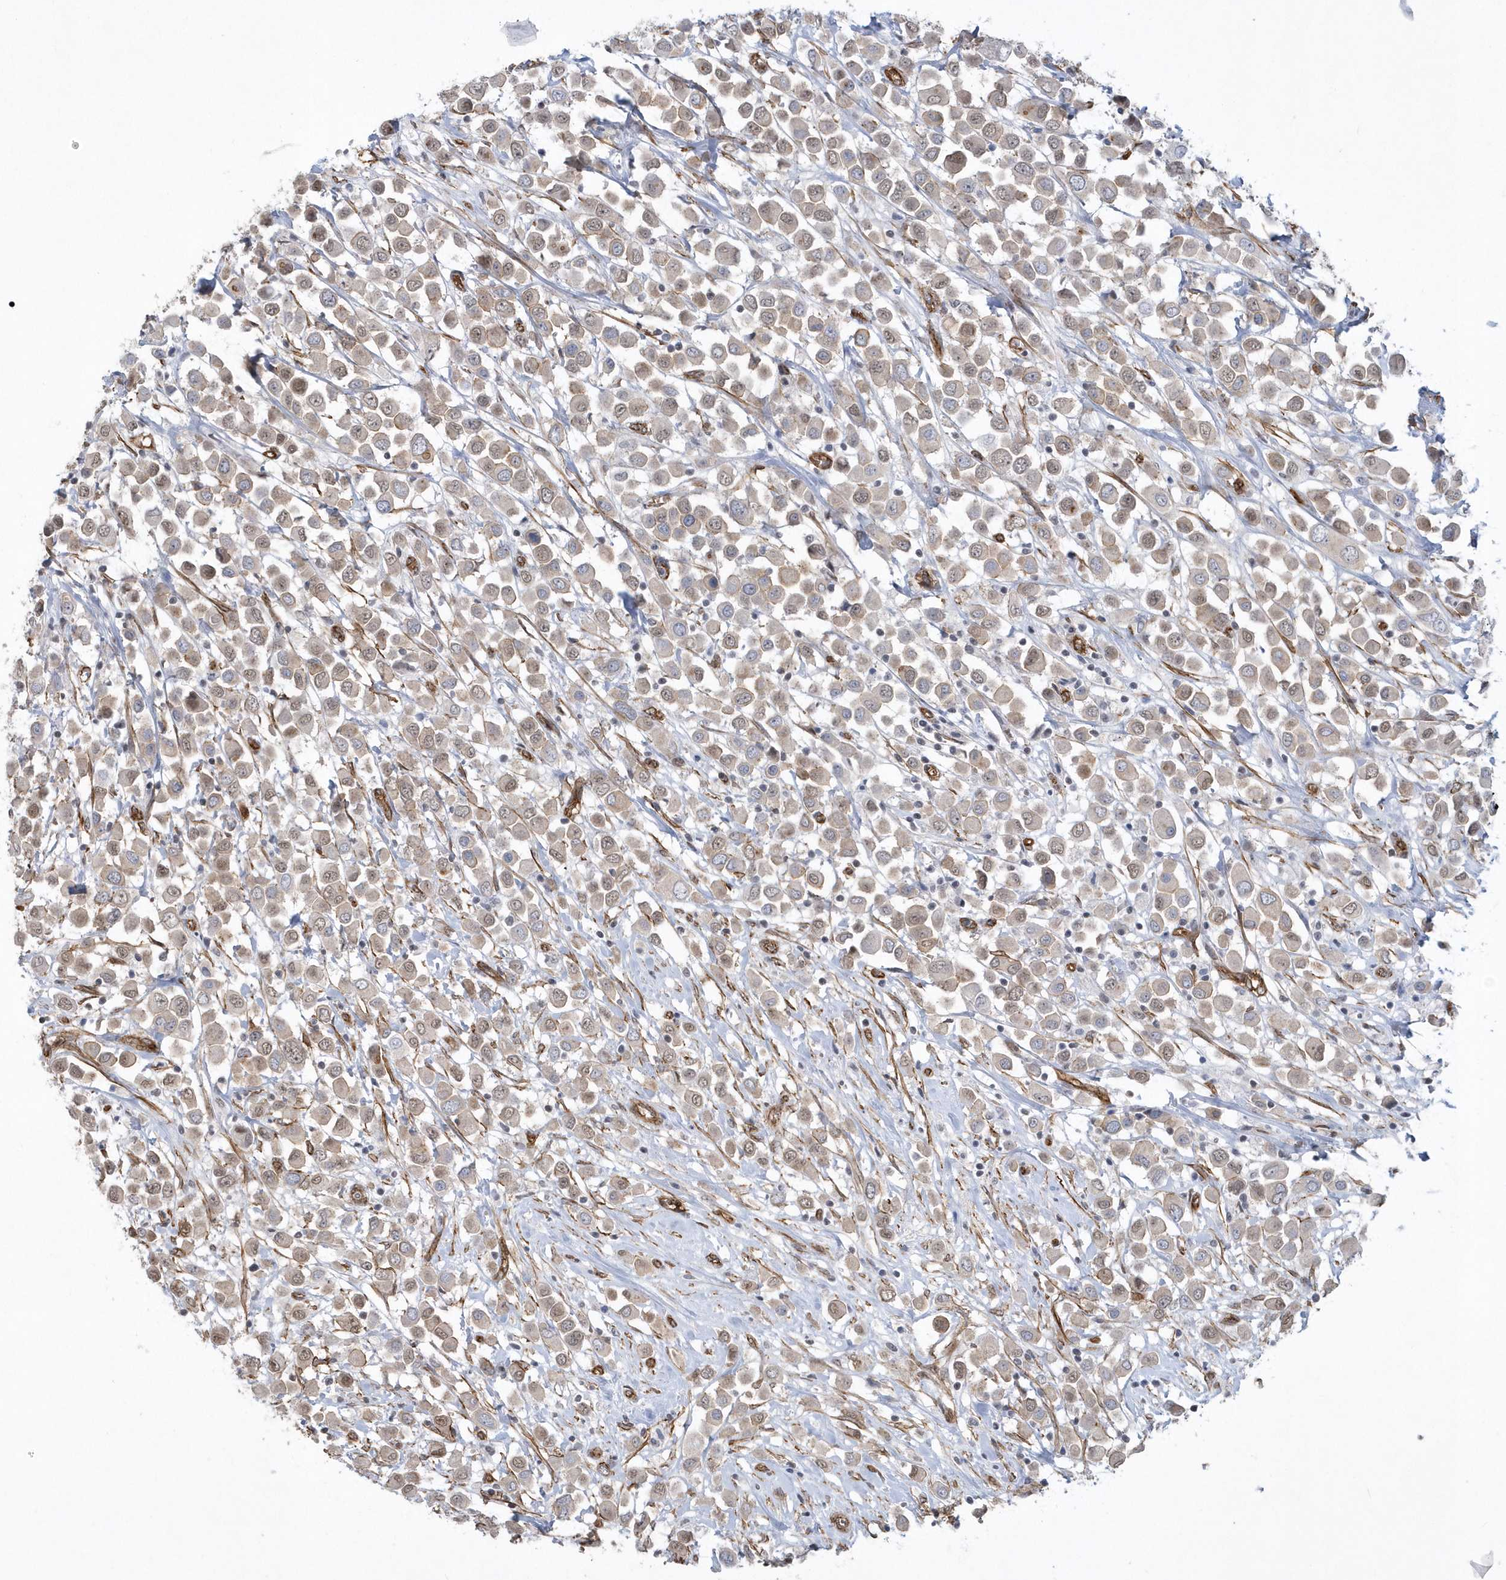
{"staining": {"intensity": "weak", "quantity": "<25%", "location": "cytoplasmic/membranous"}, "tissue": "breast cancer", "cell_type": "Tumor cells", "image_type": "cancer", "snomed": [{"axis": "morphology", "description": "Duct carcinoma"}, {"axis": "topography", "description": "Breast"}], "caption": "This is an IHC histopathology image of breast intraductal carcinoma. There is no expression in tumor cells.", "gene": "RAI14", "patient": {"sex": "female", "age": 61}}